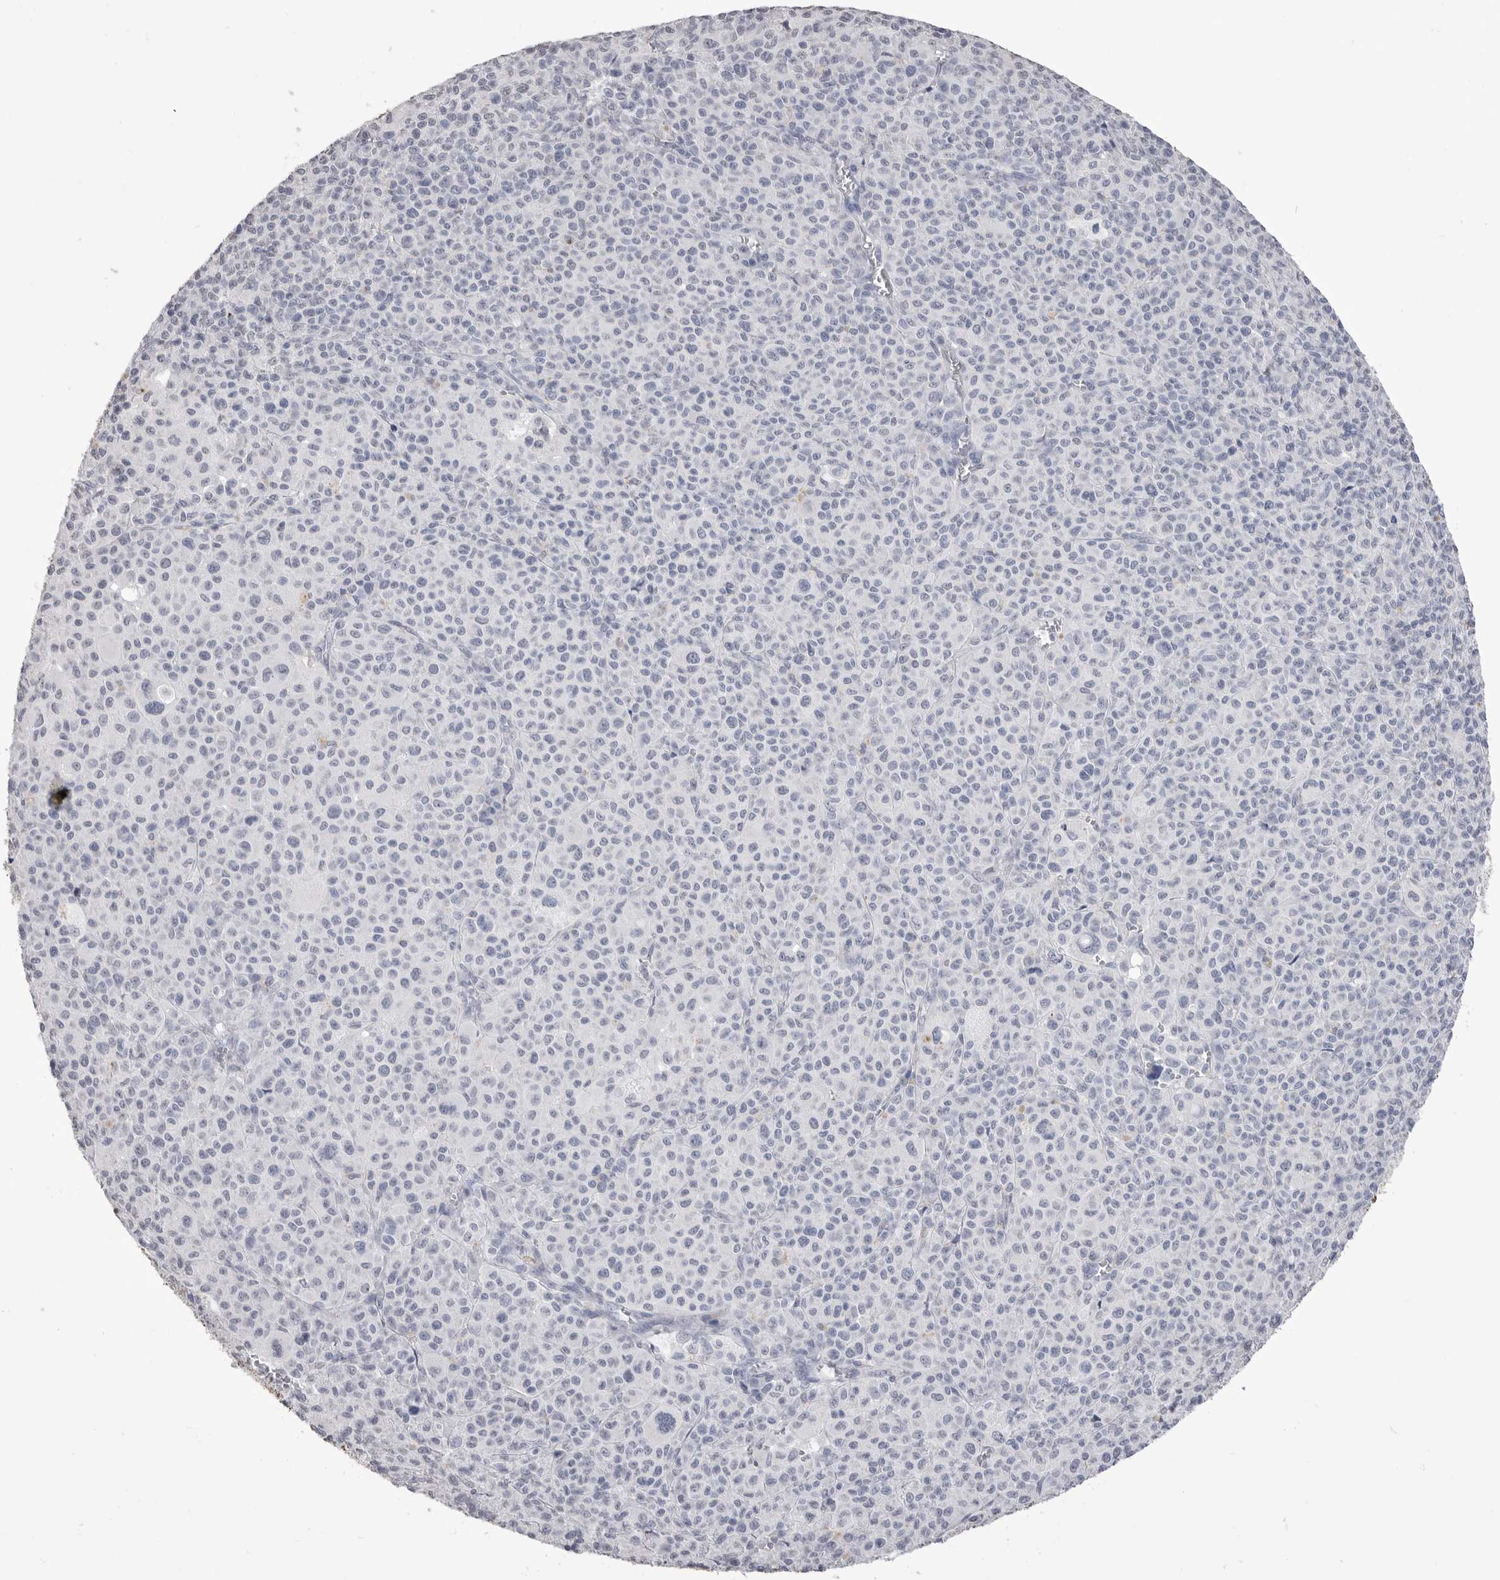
{"staining": {"intensity": "negative", "quantity": "none", "location": "none"}, "tissue": "melanoma", "cell_type": "Tumor cells", "image_type": "cancer", "snomed": [{"axis": "morphology", "description": "Malignant melanoma, Metastatic site"}, {"axis": "topography", "description": "Skin"}], "caption": "Tumor cells show no significant positivity in melanoma.", "gene": "ICAM5", "patient": {"sex": "female", "age": 74}}